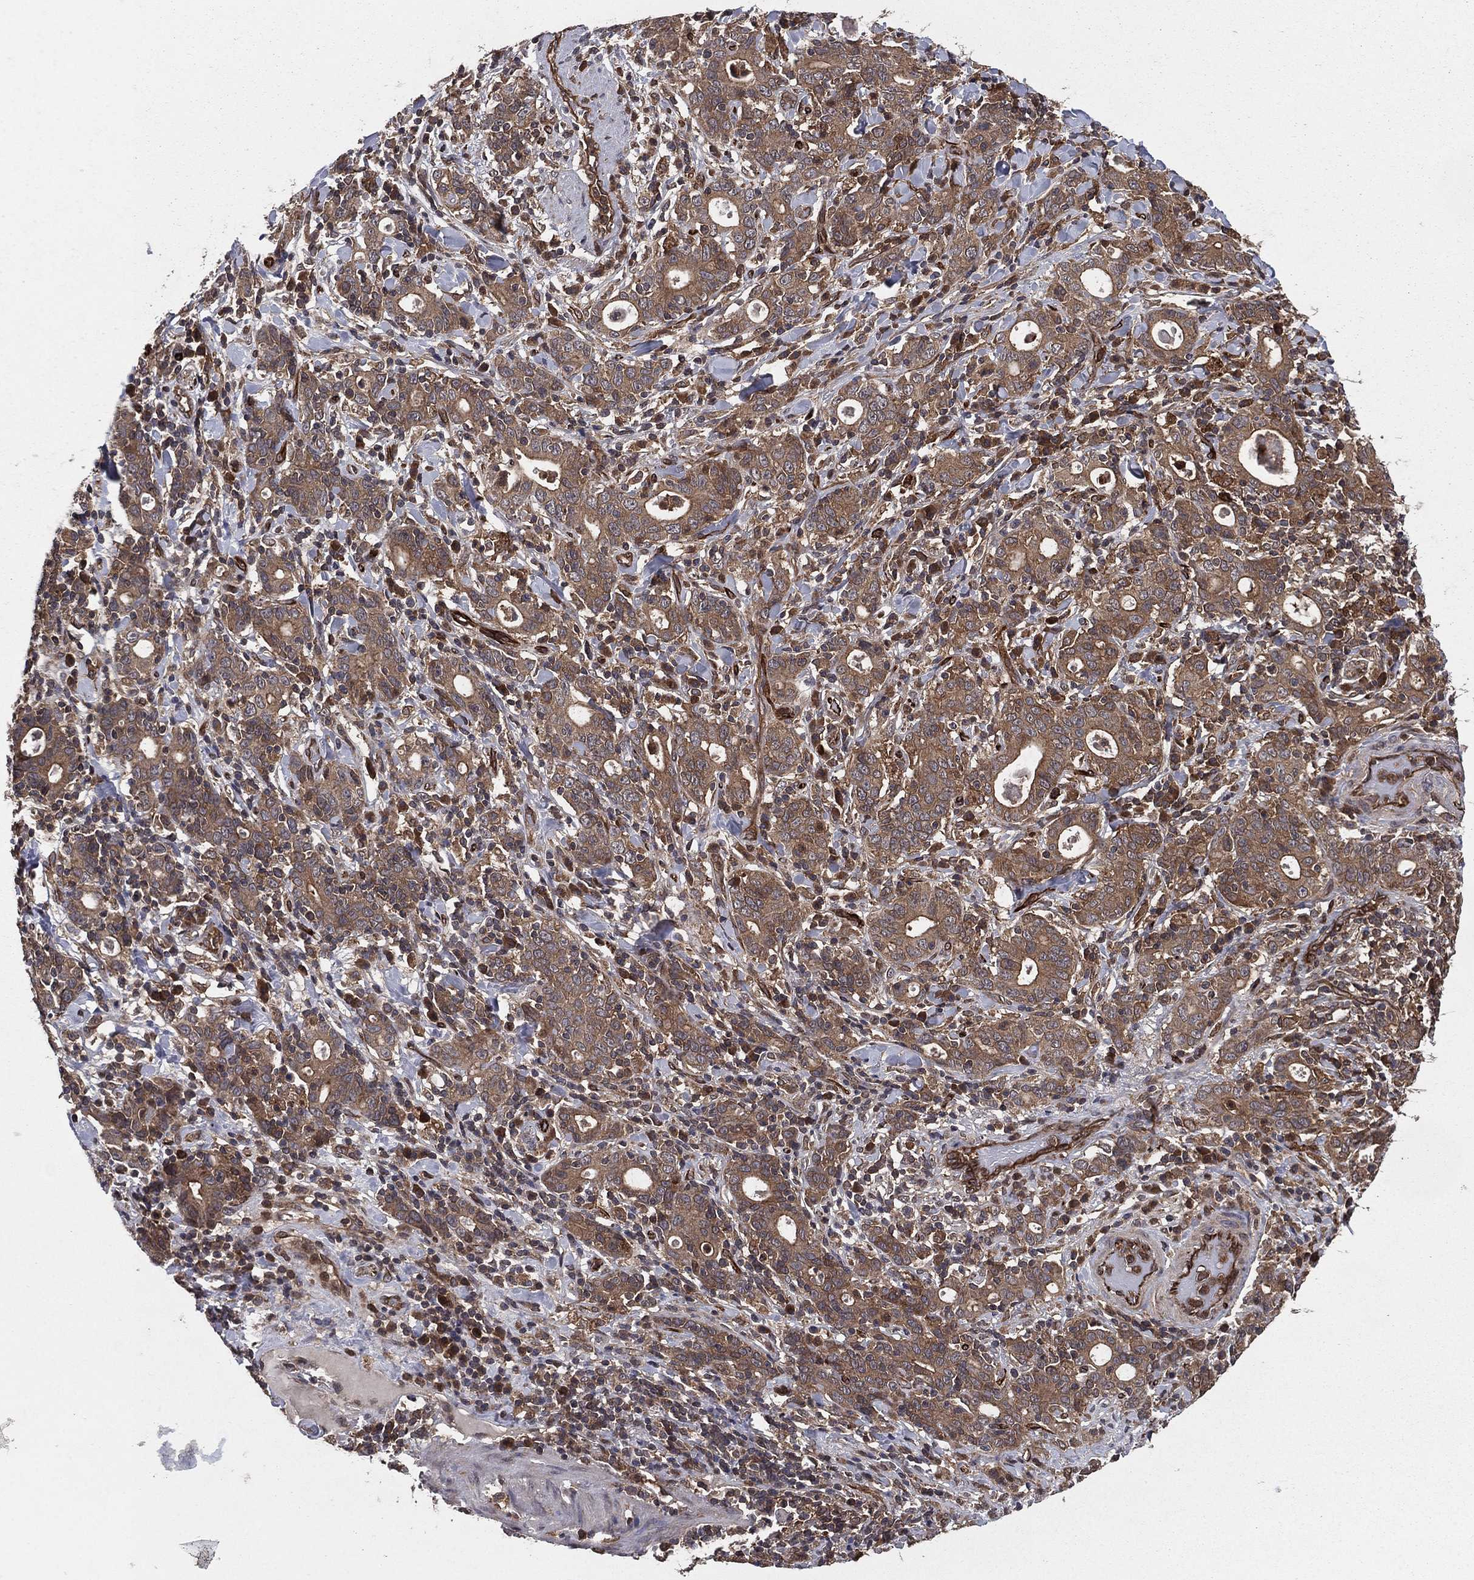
{"staining": {"intensity": "strong", "quantity": "25%-75%", "location": "cytoplasmic/membranous"}, "tissue": "stomach cancer", "cell_type": "Tumor cells", "image_type": "cancer", "snomed": [{"axis": "morphology", "description": "Adenocarcinoma, NOS"}, {"axis": "topography", "description": "Stomach"}], "caption": "DAB immunohistochemical staining of human stomach cancer (adenocarcinoma) reveals strong cytoplasmic/membranous protein expression in approximately 25%-75% of tumor cells.", "gene": "CERT1", "patient": {"sex": "male", "age": 79}}